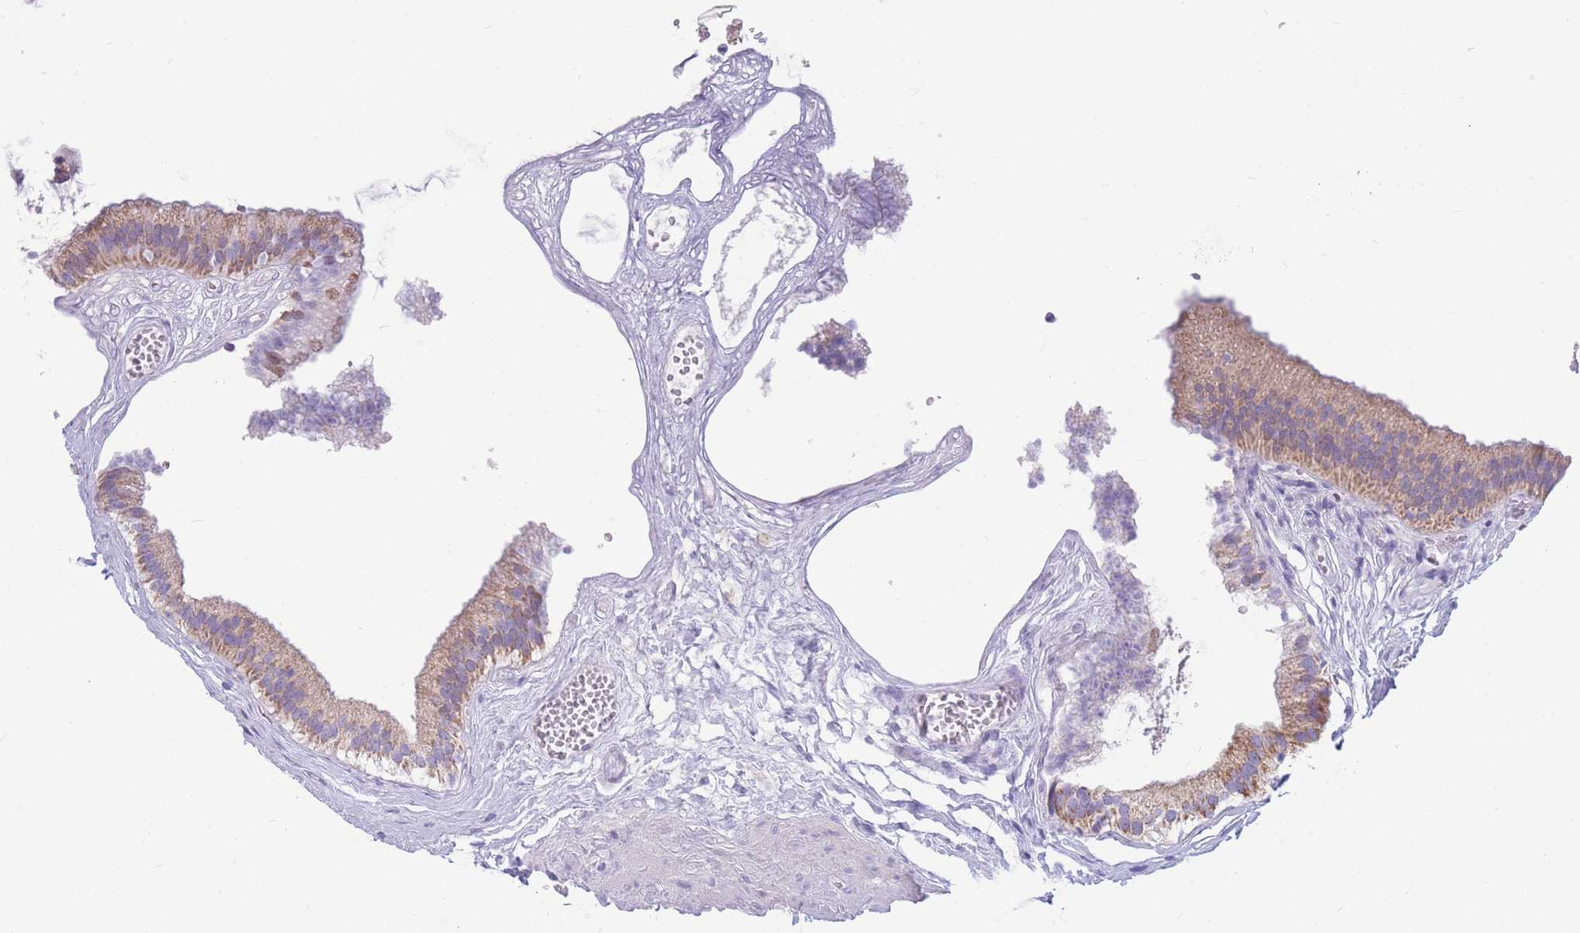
{"staining": {"intensity": "moderate", "quantity": ">75%", "location": "cytoplasmic/membranous"}, "tissue": "gallbladder", "cell_type": "Glandular cells", "image_type": "normal", "snomed": [{"axis": "morphology", "description": "Normal tissue, NOS"}, {"axis": "topography", "description": "Gallbladder"}], "caption": "An immunohistochemistry micrograph of unremarkable tissue is shown. Protein staining in brown shows moderate cytoplasmic/membranous positivity in gallbladder within glandular cells.", "gene": "DHRS11", "patient": {"sex": "female", "age": 54}}